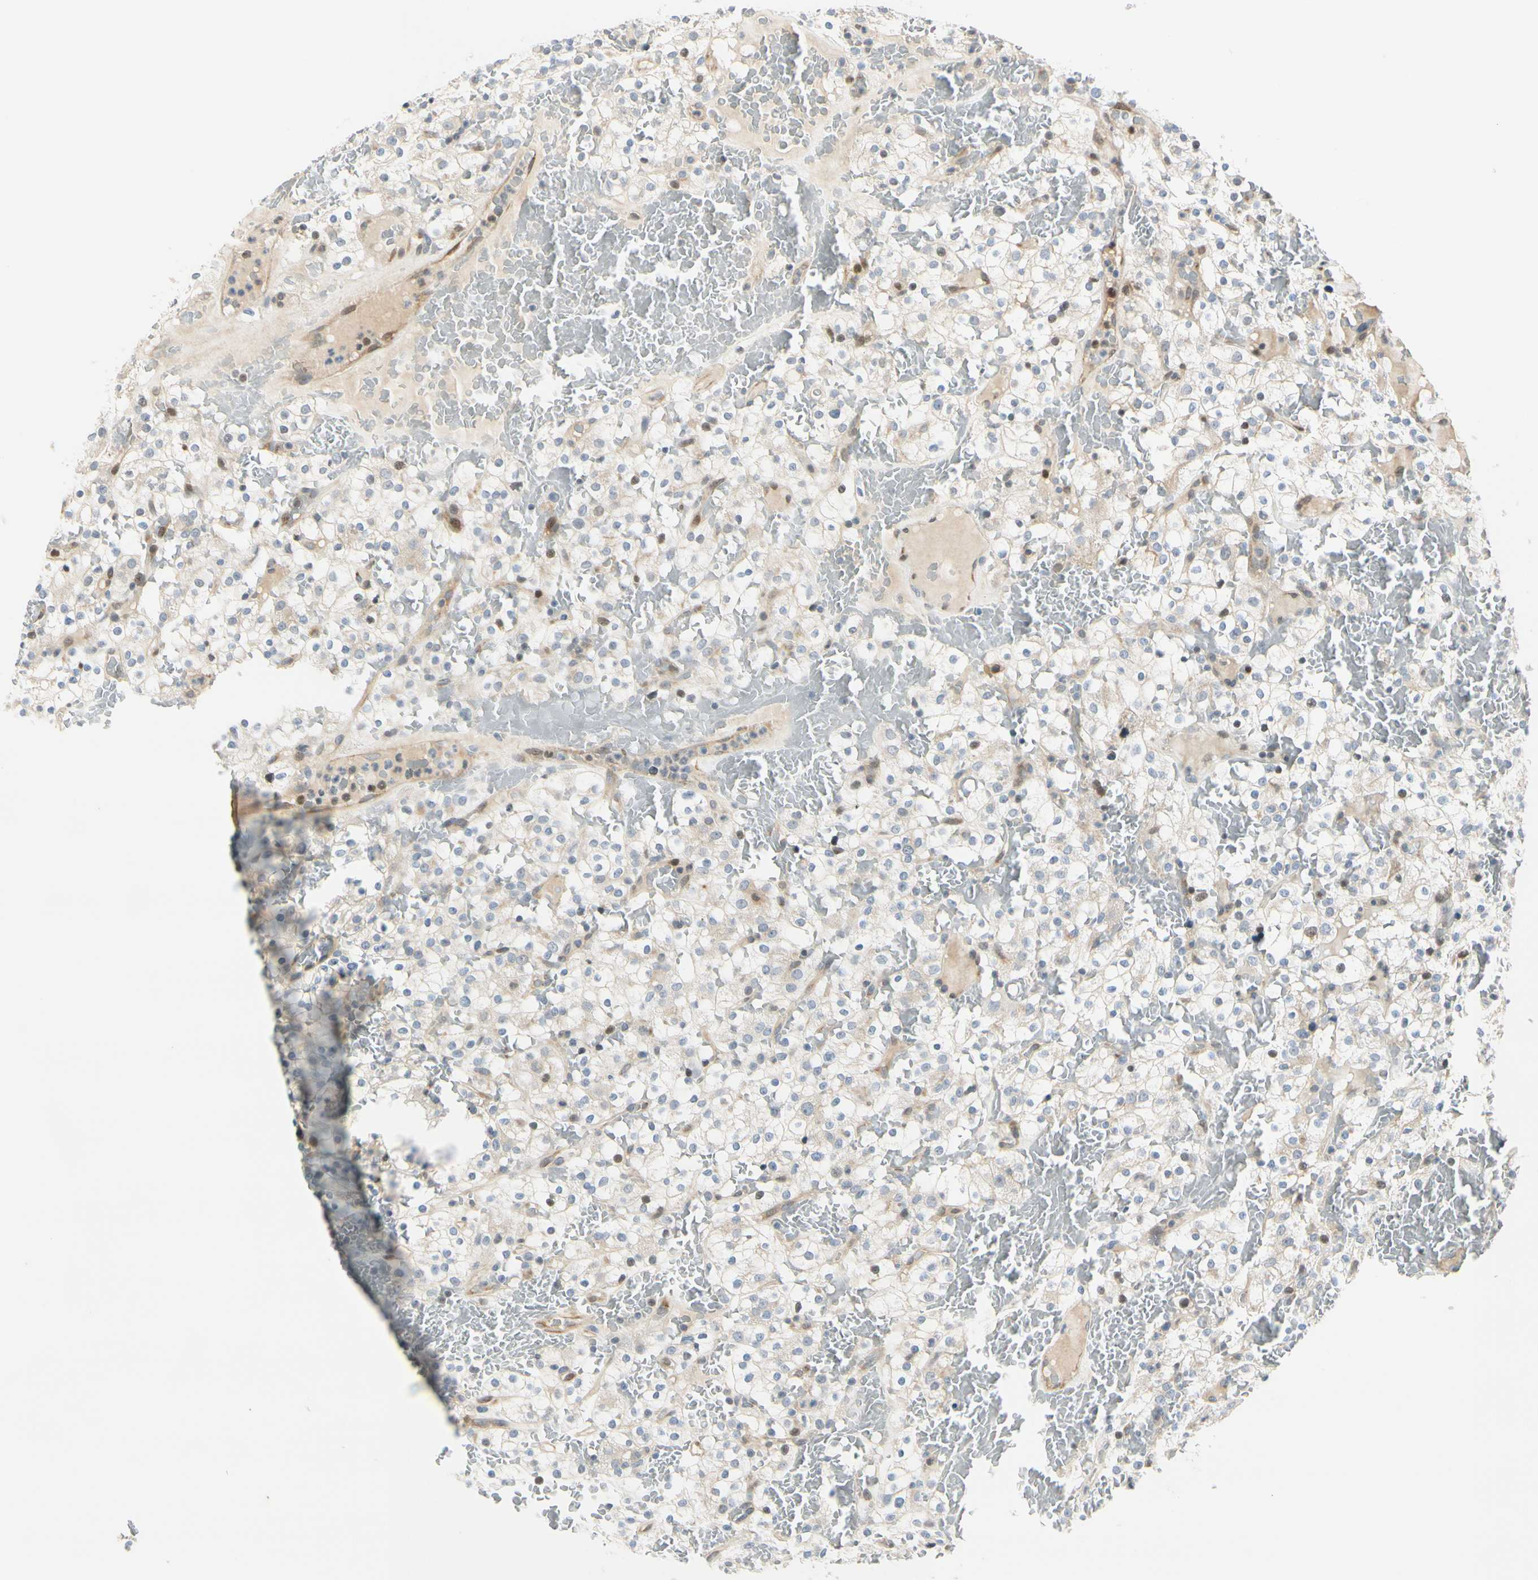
{"staining": {"intensity": "weak", "quantity": "<25%", "location": "nuclear"}, "tissue": "renal cancer", "cell_type": "Tumor cells", "image_type": "cancer", "snomed": [{"axis": "morphology", "description": "Normal tissue, NOS"}, {"axis": "morphology", "description": "Adenocarcinoma, NOS"}, {"axis": "topography", "description": "Kidney"}], "caption": "High magnification brightfield microscopy of adenocarcinoma (renal) stained with DAB (3,3'-diaminobenzidine) (brown) and counterstained with hematoxylin (blue): tumor cells show no significant expression. Nuclei are stained in blue.", "gene": "NPDC1", "patient": {"sex": "female", "age": 72}}